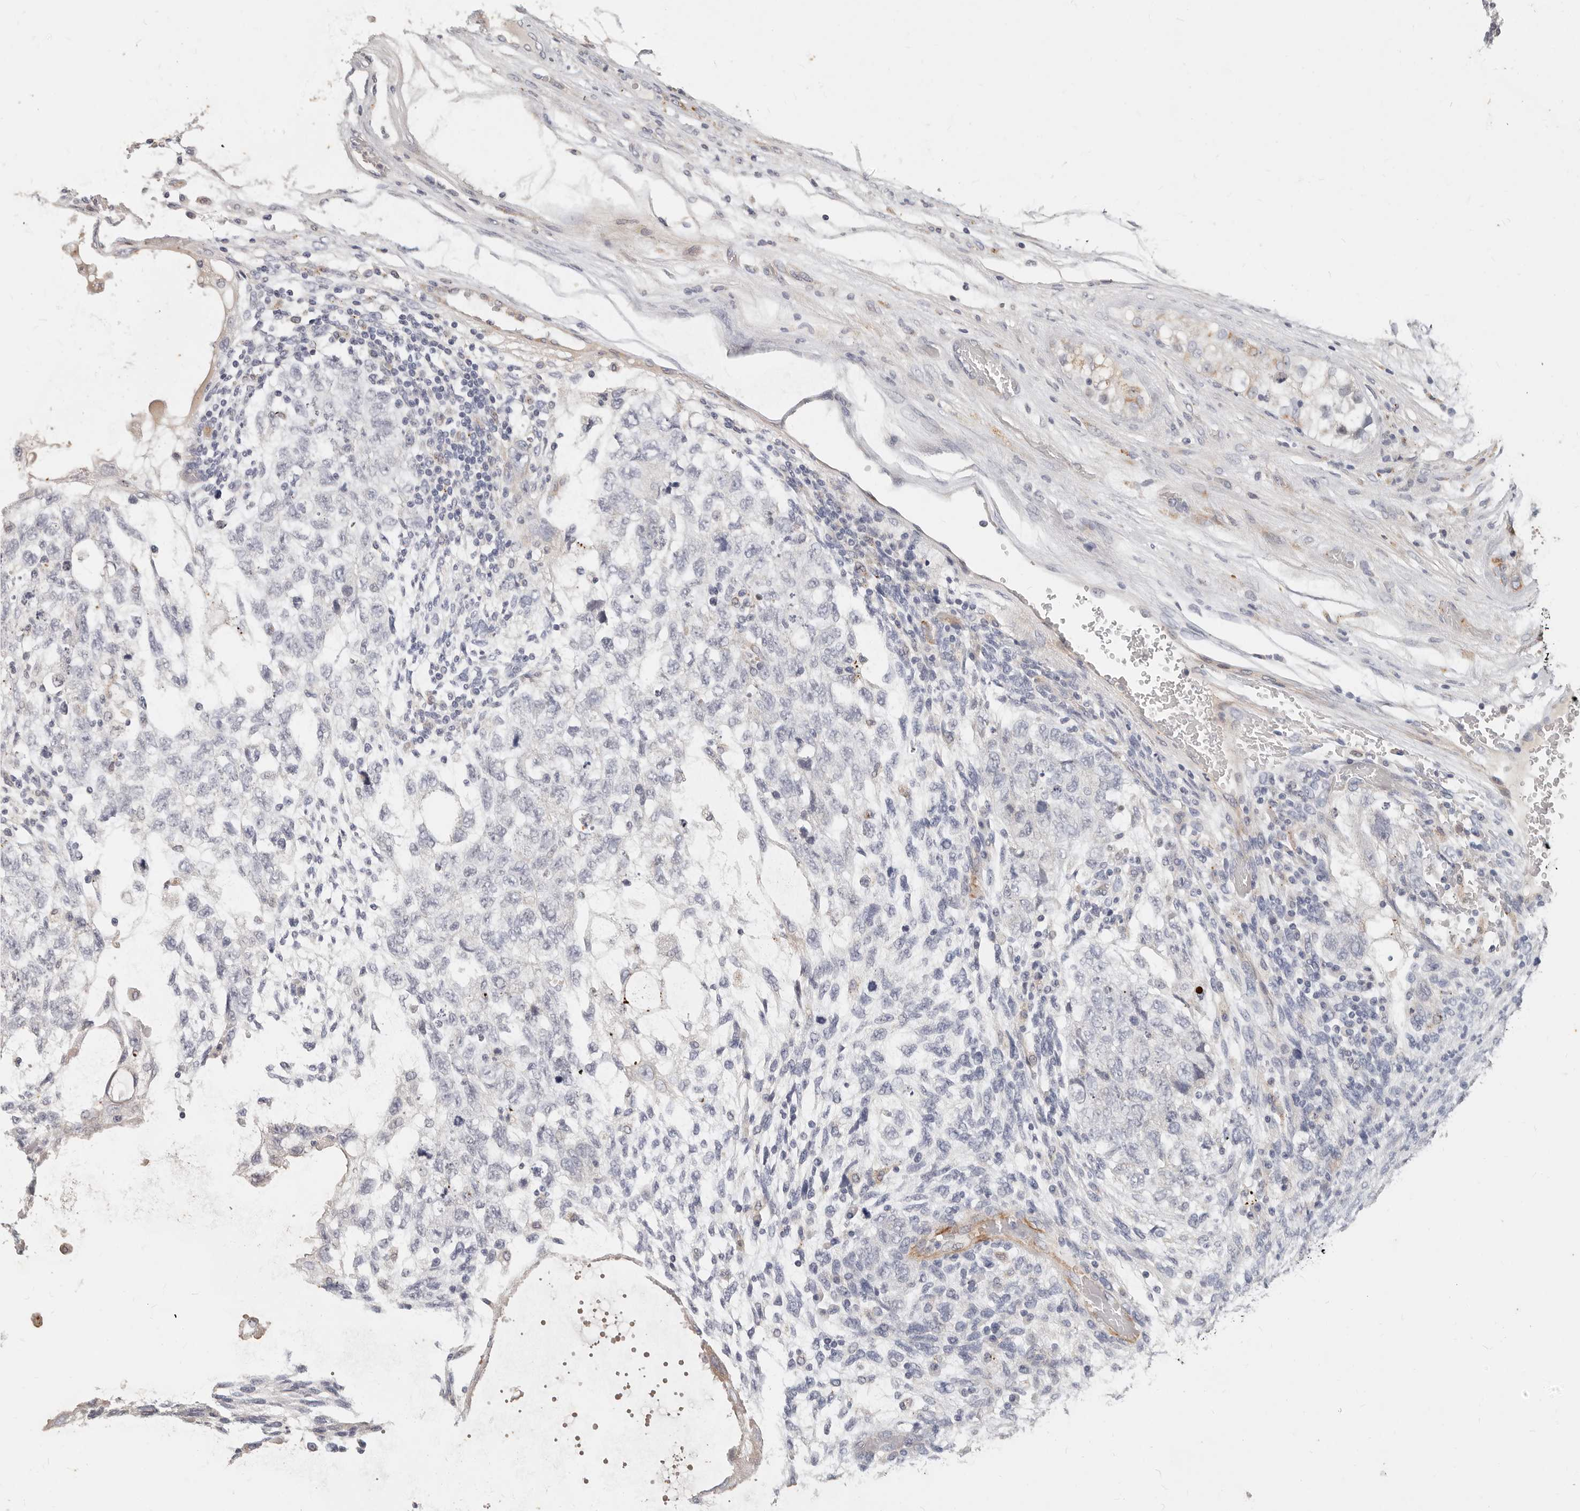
{"staining": {"intensity": "negative", "quantity": "none", "location": "none"}, "tissue": "testis cancer", "cell_type": "Tumor cells", "image_type": "cancer", "snomed": [{"axis": "morphology", "description": "Normal tissue, NOS"}, {"axis": "morphology", "description": "Carcinoma, Embryonal, NOS"}, {"axis": "topography", "description": "Testis"}], "caption": "Image shows no significant protein expression in tumor cells of testis cancer.", "gene": "ZRANB1", "patient": {"sex": "male", "age": 36}}